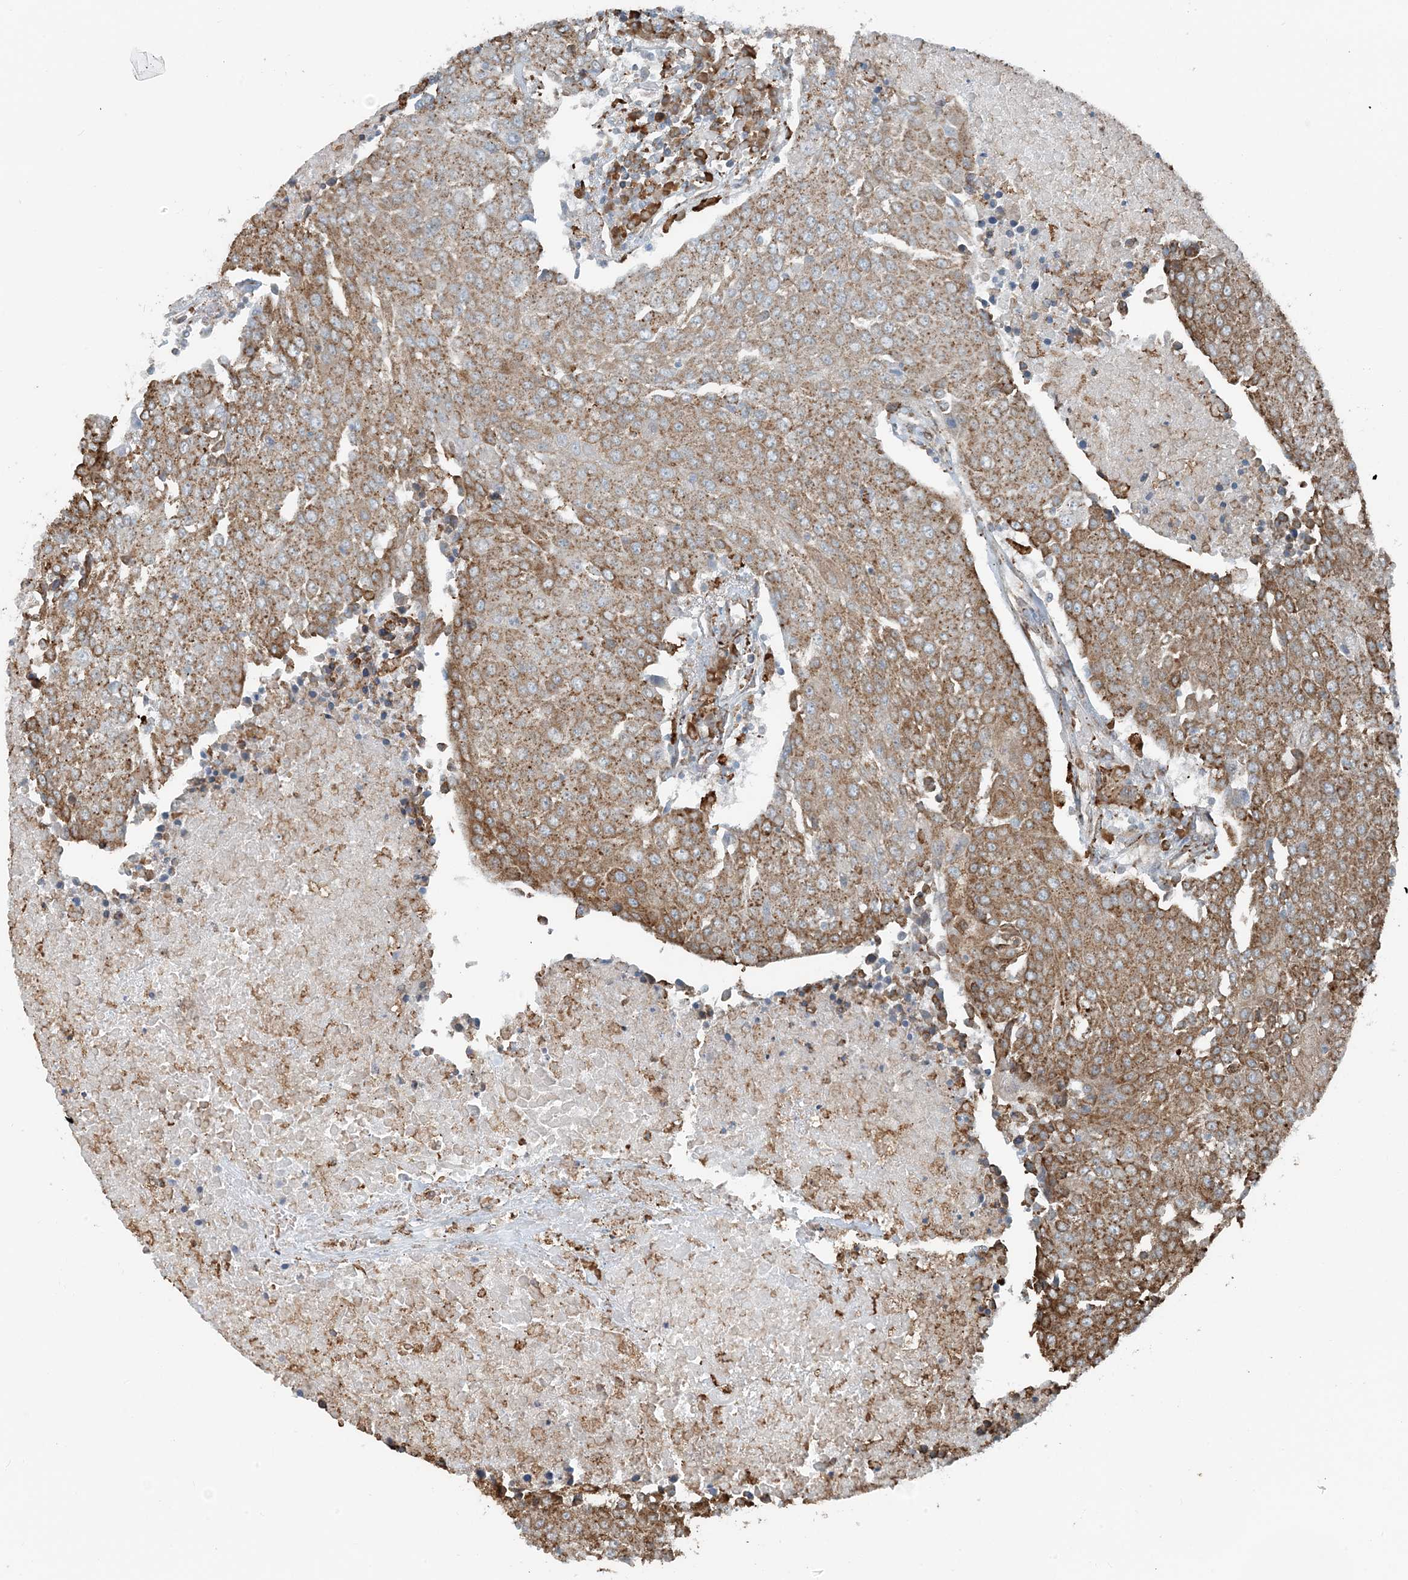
{"staining": {"intensity": "moderate", "quantity": ">75%", "location": "cytoplasmic/membranous"}, "tissue": "urothelial cancer", "cell_type": "Tumor cells", "image_type": "cancer", "snomed": [{"axis": "morphology", "description": "Urothelial carcinoma, High grade"}, {"axis": "topography", "description": "Urinary bladder"}], "caption": "A histopathology image showing moderate cytoplasmic/membranous positivity in approximately >75% of tumor cells in urothelial cancer, as visualized by brown immunohistochemical staining.", "gene": "CERKL", "patient": {"sex": "female", "age": 85}}